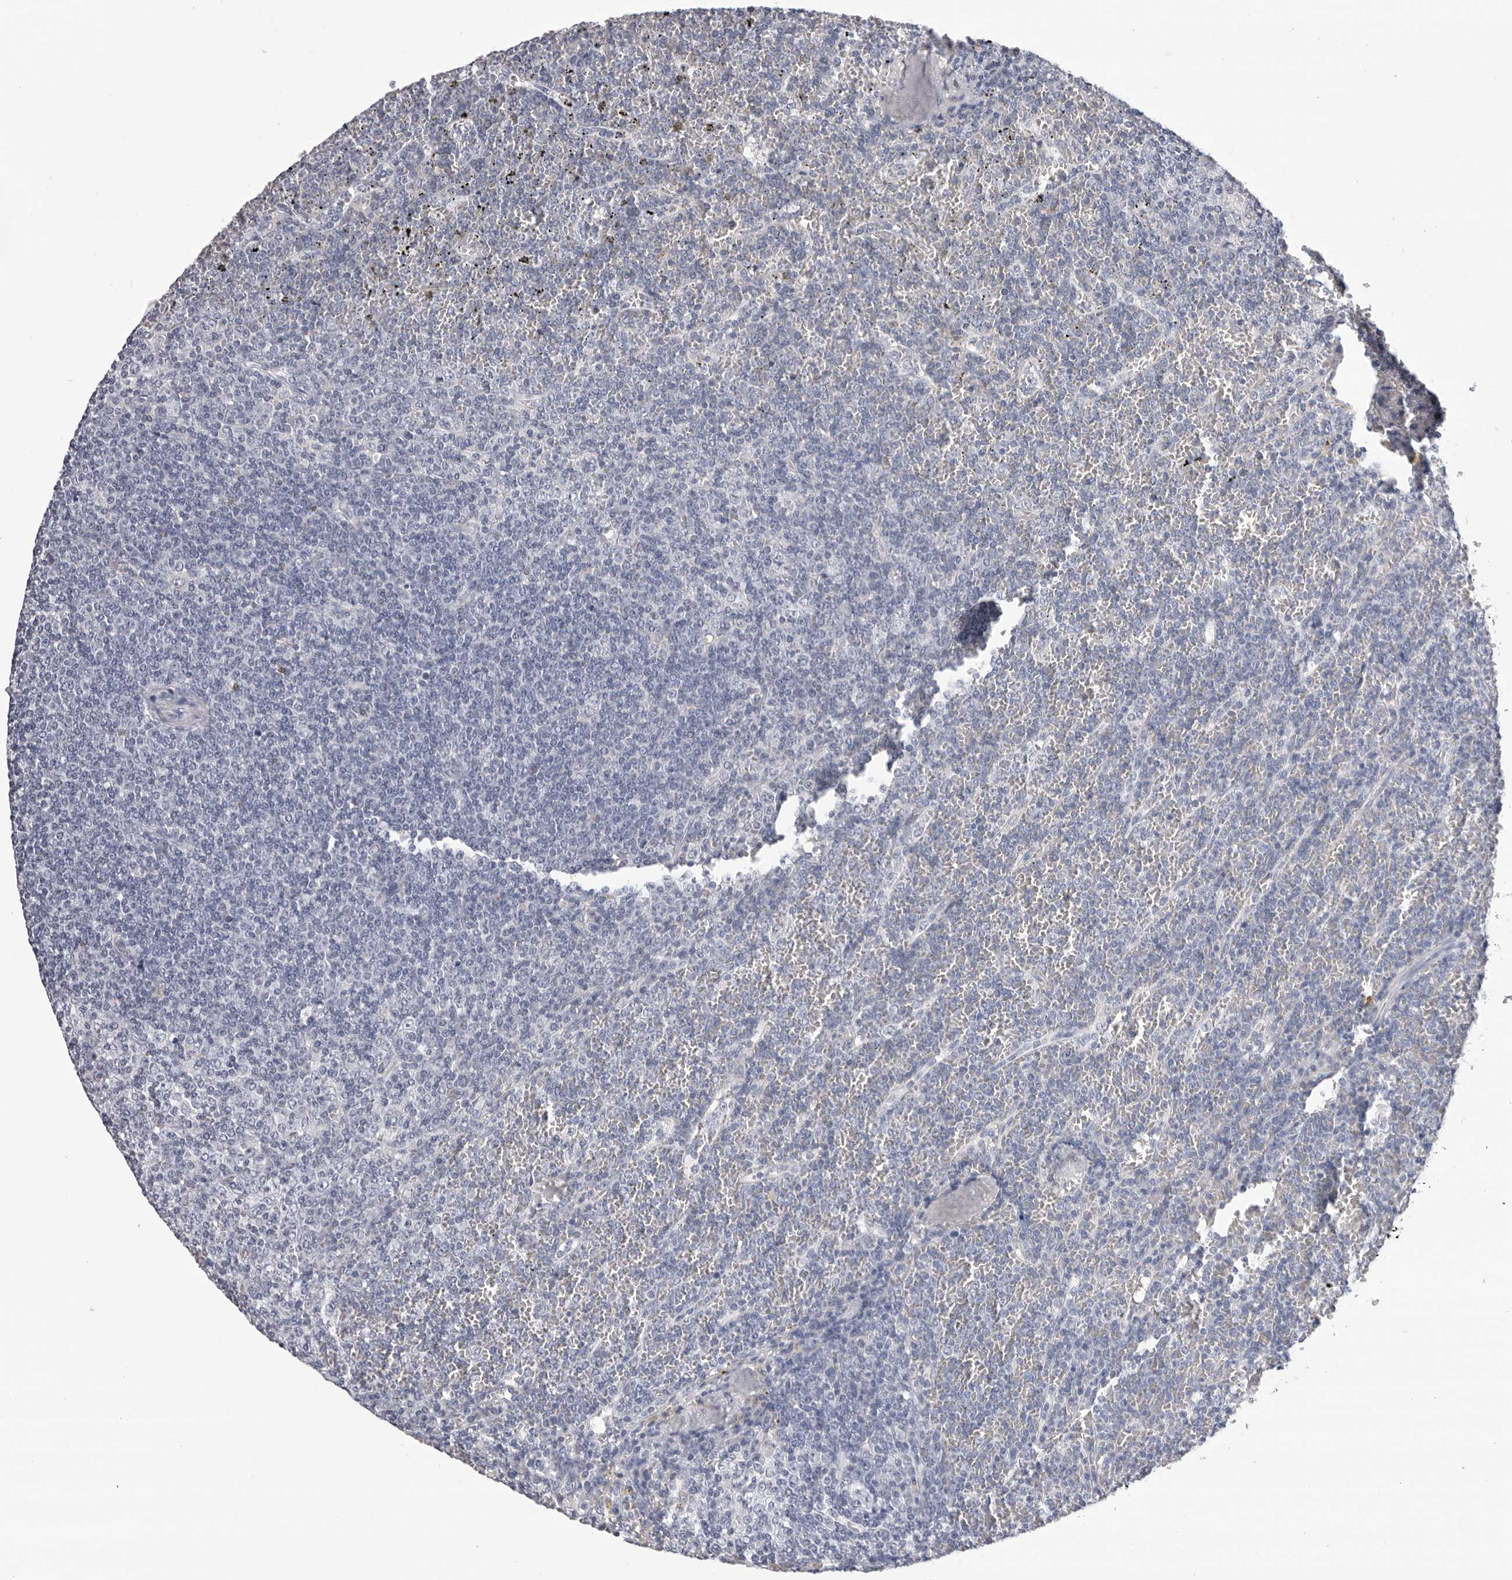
{"staining": {"intensity": "negative", "quantity": "none", "location": "none"}, "tissue": "lymphoma", "cell_type": "Tumor cells", "image_type": "cancer", "snomed": [{"axis": "morphology", "description": "Malignant lymphoma, non-Hodgkin's type, Low grade"}, {"axis": "topography", "description": "Spleen"}], "caption": "Tumor cells are negative for protein expression in human lymphoma.", "gene": "ZNF502", "patient": {"sex": "female", "age": 19}}